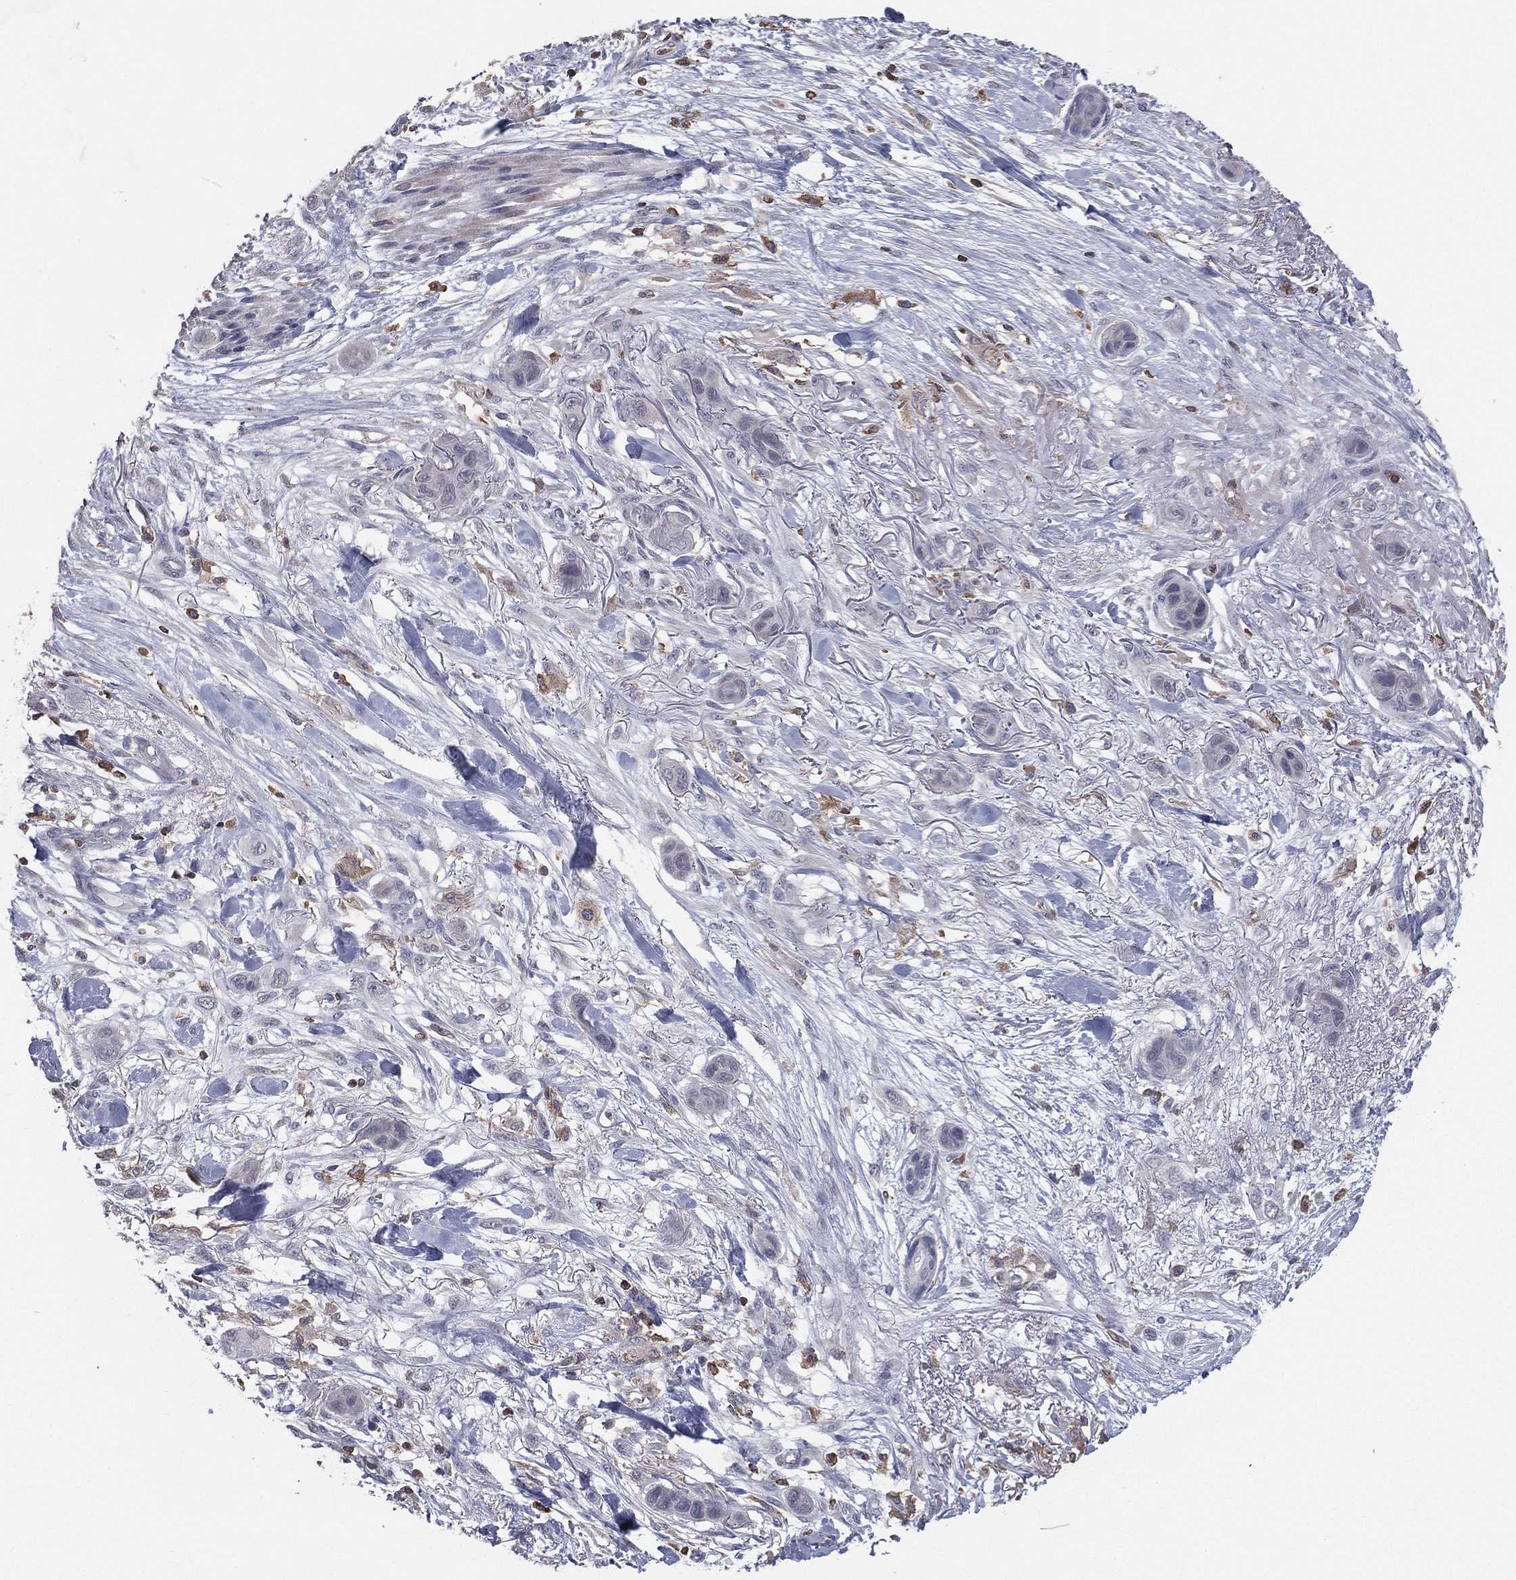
{"staining": {"intensity": "negative", "quantity": "none", "location": "none"}, "tissue": "skin cancer", "cell_type": "Tumor cells", "image_type": "cancer", "snomed": [{"axis": "morphology", "description": "Squamous cell carcinoma, NOS"}, {"axis": "topography", "description": "Skin"}], "caption": "Protein analysis of skin cancer shows no significant staining in tumor cells. The staining was performed using DAB to visualize the protein expression in brown, while the nuclei were stained in blue with hematoxylin (Magnification: 20x).", "gene": "PSTPIP1", "patient": {"sex": "male", "age": 79}}